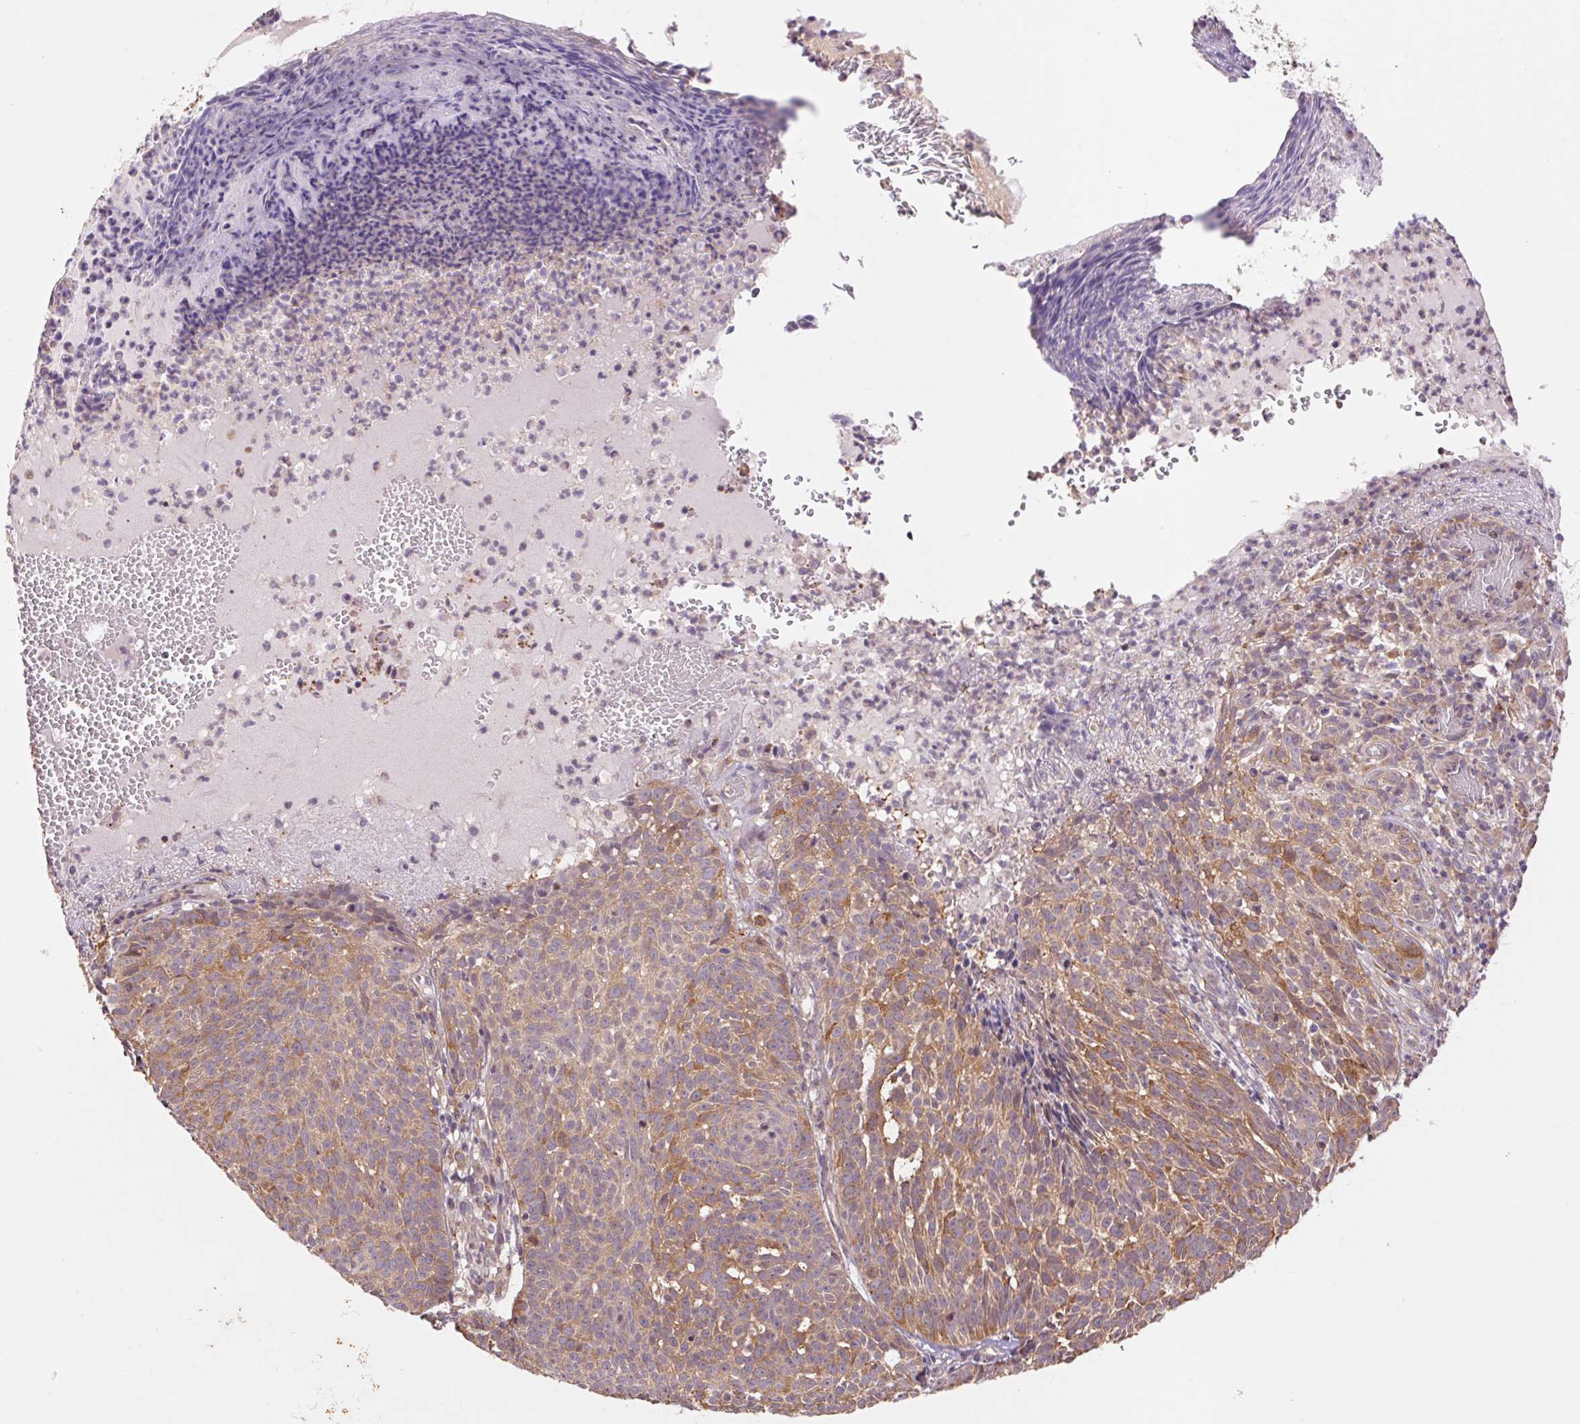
{"staining": {"intensity": "moderate", "quantity": "25%-75%", "location": "cytoplasmic/membranous"}, "tissue": "skin cancer", "cell_type": "Tumor cells", "image_type": "cancer", "snomed": [{"axis": "morphology", "description": "Basal cell carcinoma"}, {"axis": "topography", "description": "Skin"}], "caption": "Brown immunohistochemical staining in human basal cell carcinoma (skin) demonstrates moderate cytoplasmic/membranous expression in approximately 25%-75% of tumor cells.", "gene": "RRM1", "patient": {"sex": "male", "age": 90}}